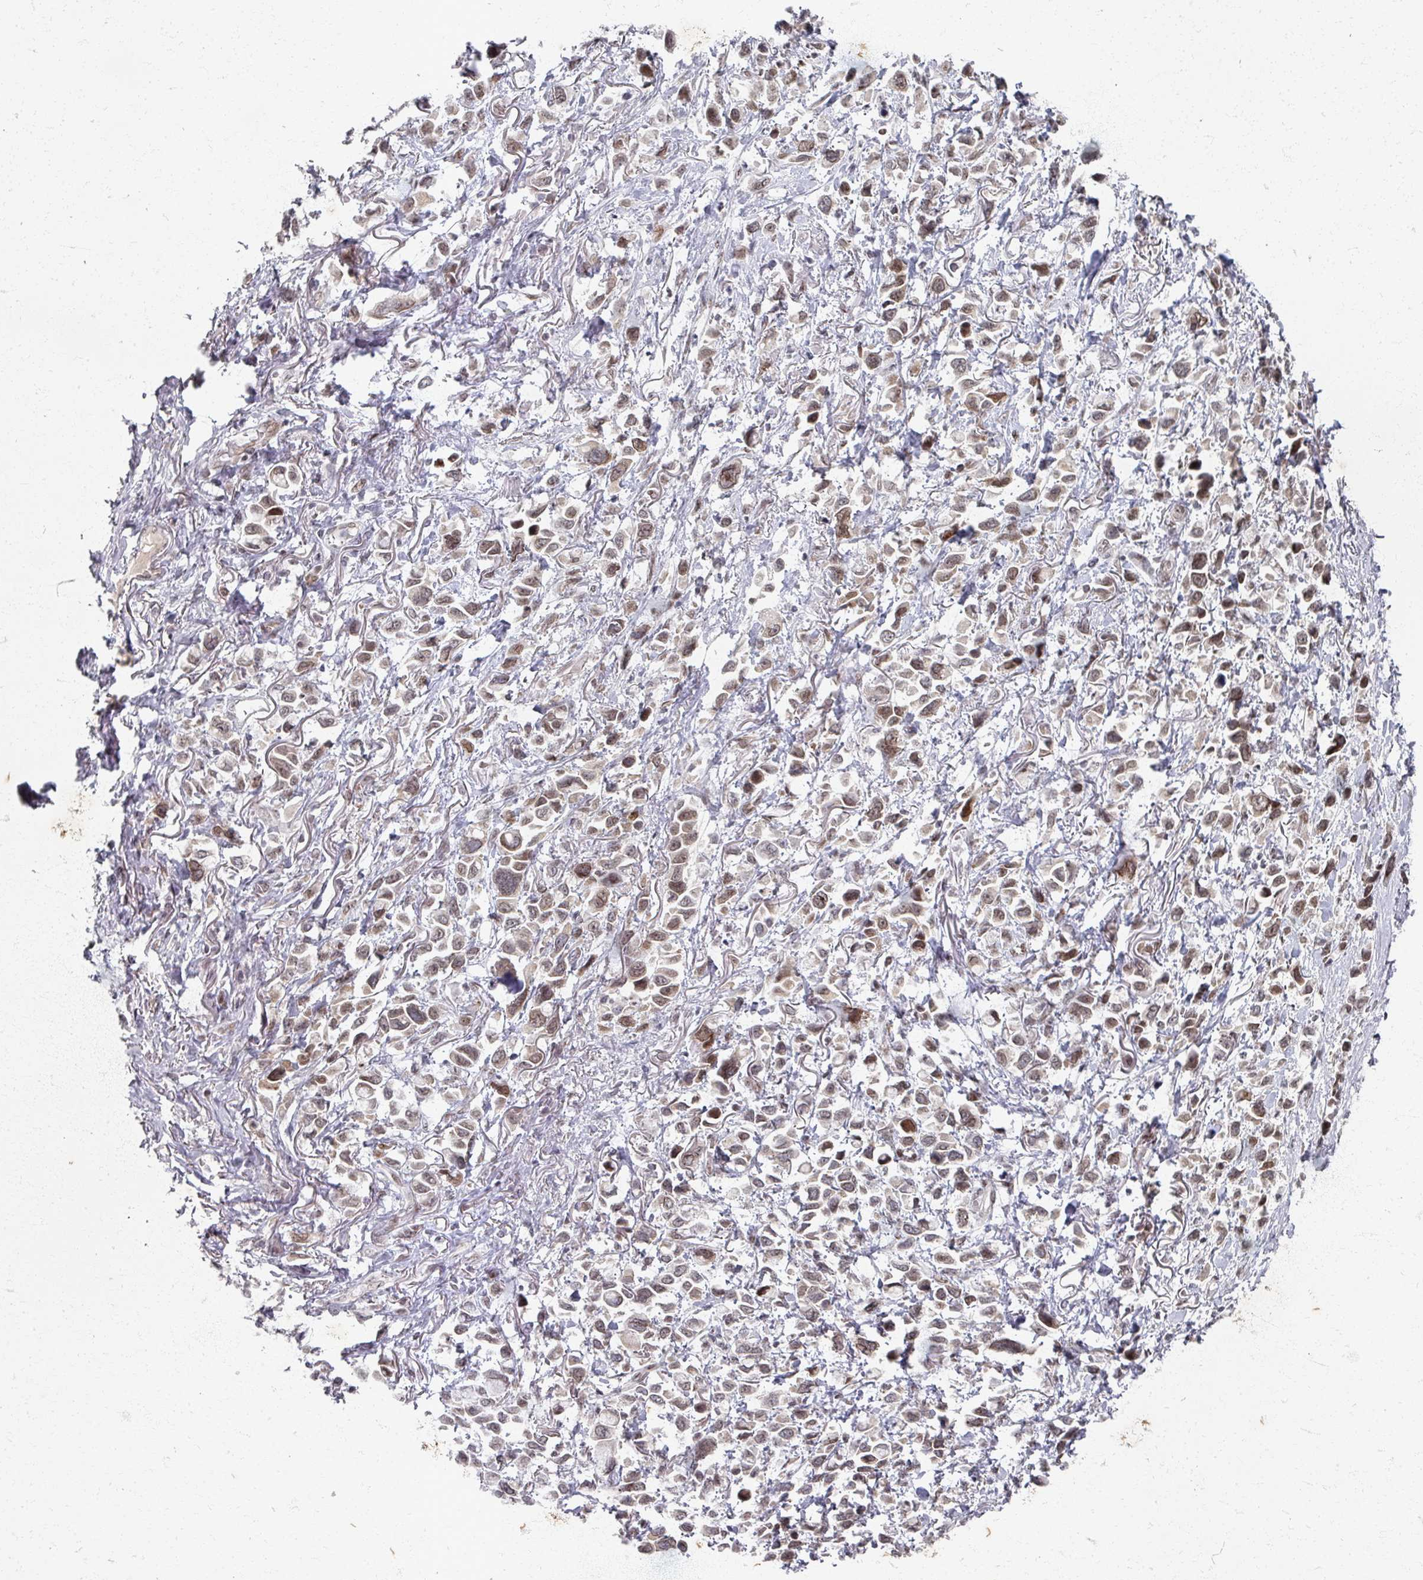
{"staining": {"intensity": "moderate", "quantity": ">75%", "location": "cytoplasmic/membranous,nuclear"}, "tissue": "stomach cancer", "cell_type": "Tumor cells", "image_type": "cancer", "snomed": [{"axis": "morphology", "description": "Adenocarcinoma, NOS"}, {"axis": "topography", "description": "Stomach"}], "caption": "A high-resolution histopathology image shows immunohistochemistry staining of stomach adenocarcinoma, which shows moderate cytoplasmic/membranous and nuclear positivity in about >75% of tumor cells.", "gene": "PSKH1", "patient": {"sex": "female", "age": 81}}